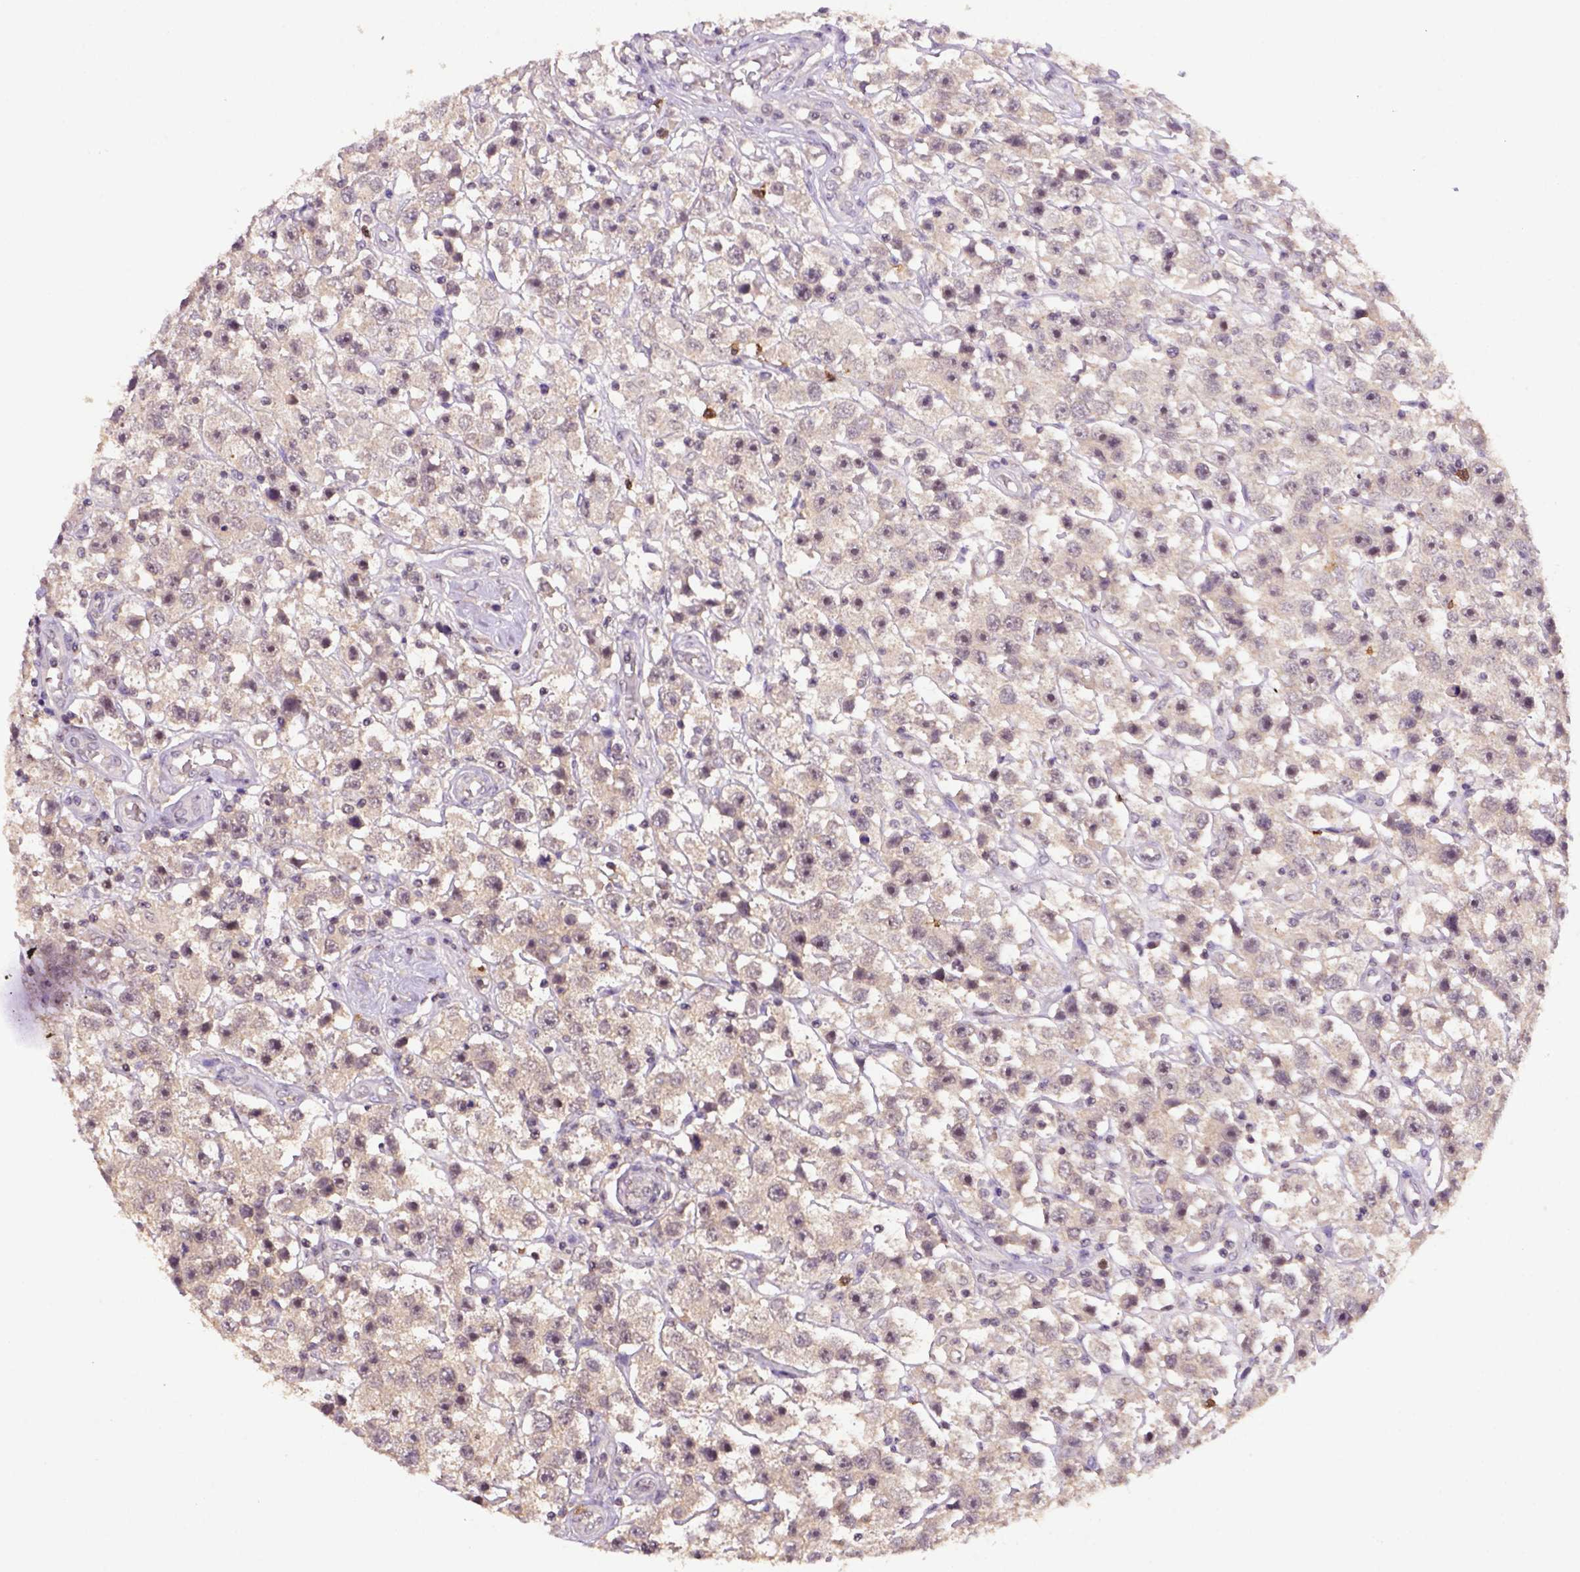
{"staining": {"intensity": "weak", "quantity": ">75%", "location": "cytoplasmic/membranous,nuclear"}, "tissue": "testis cancer", "cell_type": "Tumor cells", "image_type": "cancer", "snomed": [{"axis": "morphology", "description": "Seminoma, NOS"}, {"axis": "topography", "description": "Testis"}], "caption": "Seminoma (testis) stained for a protein reveals weak cytoplasmic/membranous and nuclear positivity in tumor cells.", "gene": "SCML4", "patient": {"sex": "male", "age": 45}}